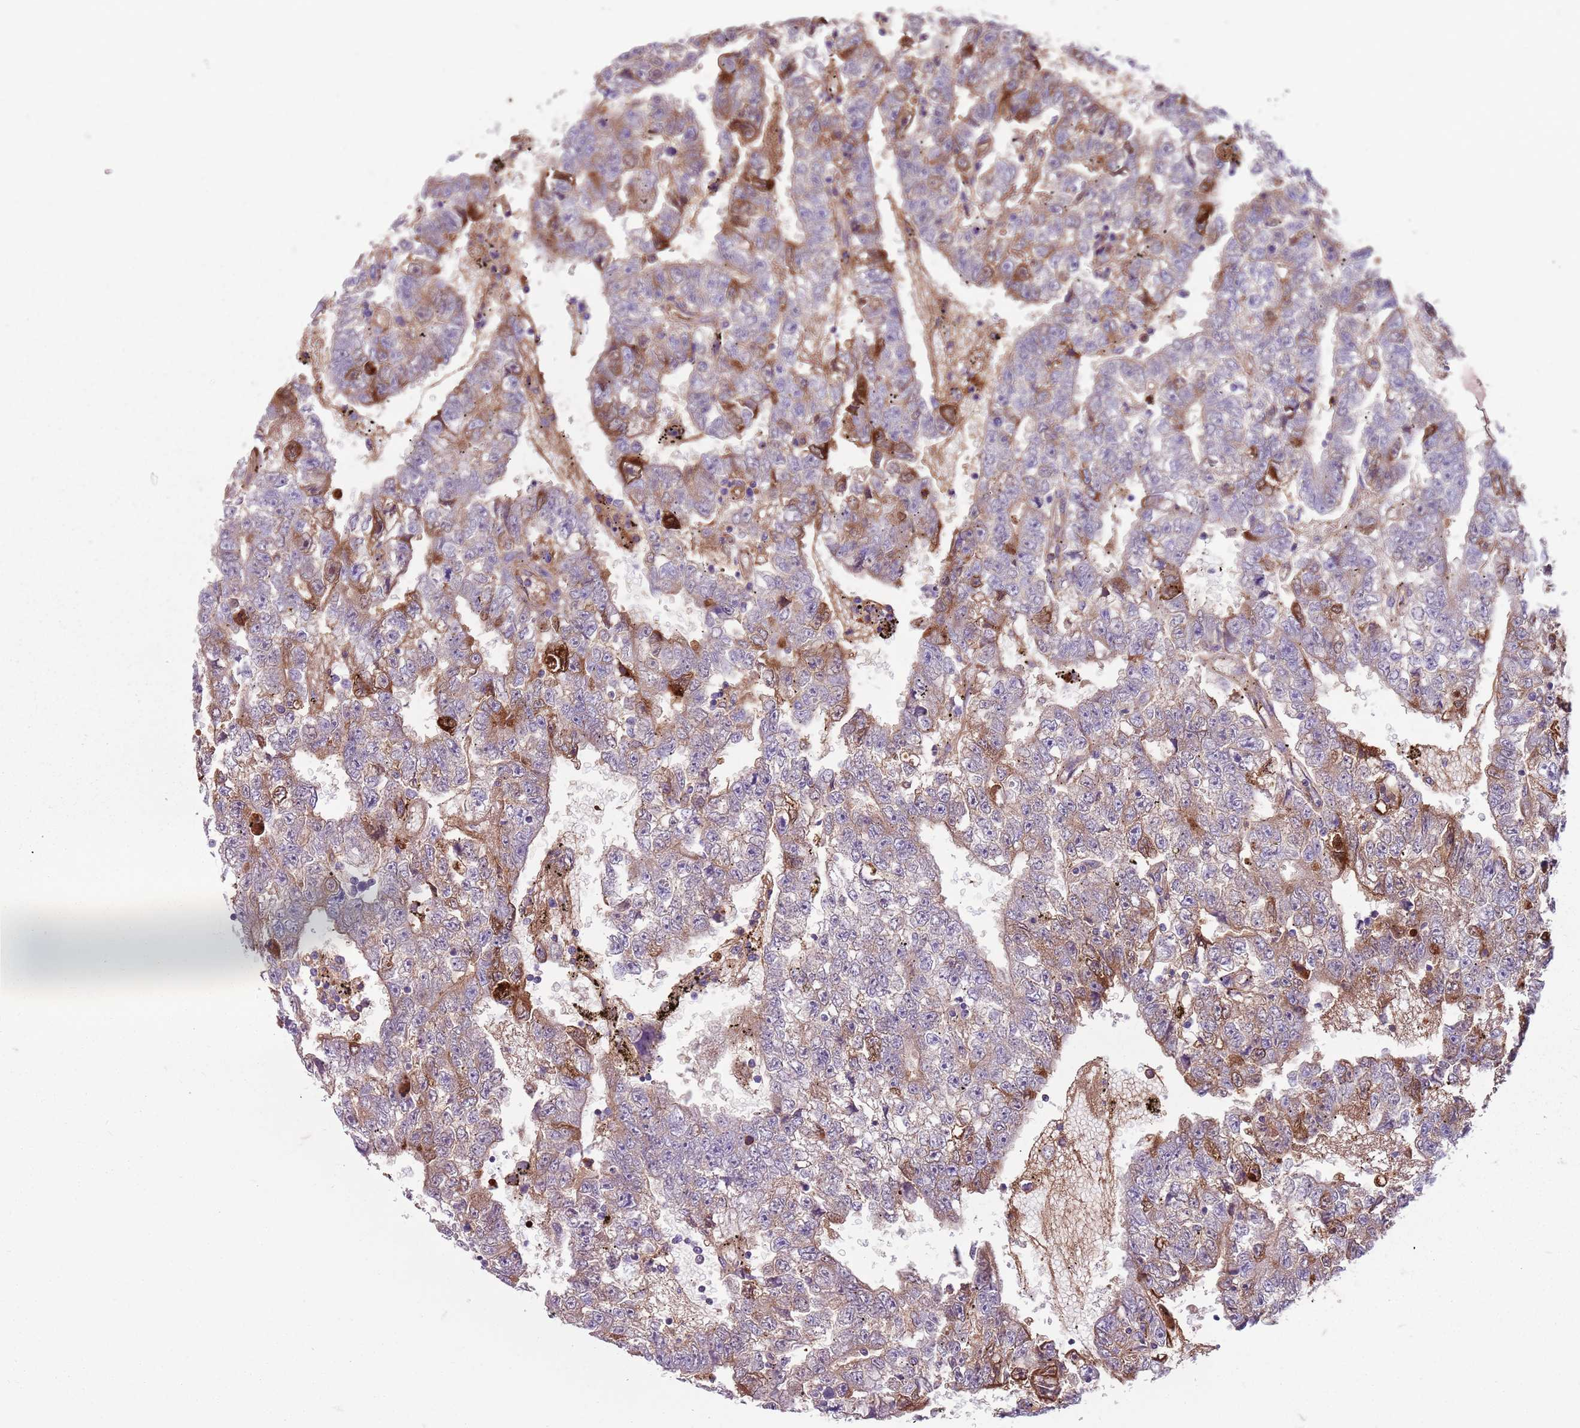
{"staining": {"intensity": "moderate", "quantity": "<25%", "location": "cytoplasmic/membranous"}, "tissue": "testis cancer", "cell_type": "Tumor cells", "image_type": "cancer", "snomed": [{"axis": "morphology", "description": "Carcinoma, Embryonal, NOS"}, {"axis": "topography", "description": "Testis"}], "caption": "Immunohistochemistry of human testis embryonal carcinoma shows low levels of moderate cytoplasmic/membranous expression in about <25% of tumor cells. Nuclei are stained in blue.", "gene": "TAS2R38", "patient": {"sex": "male", "age": 25}}